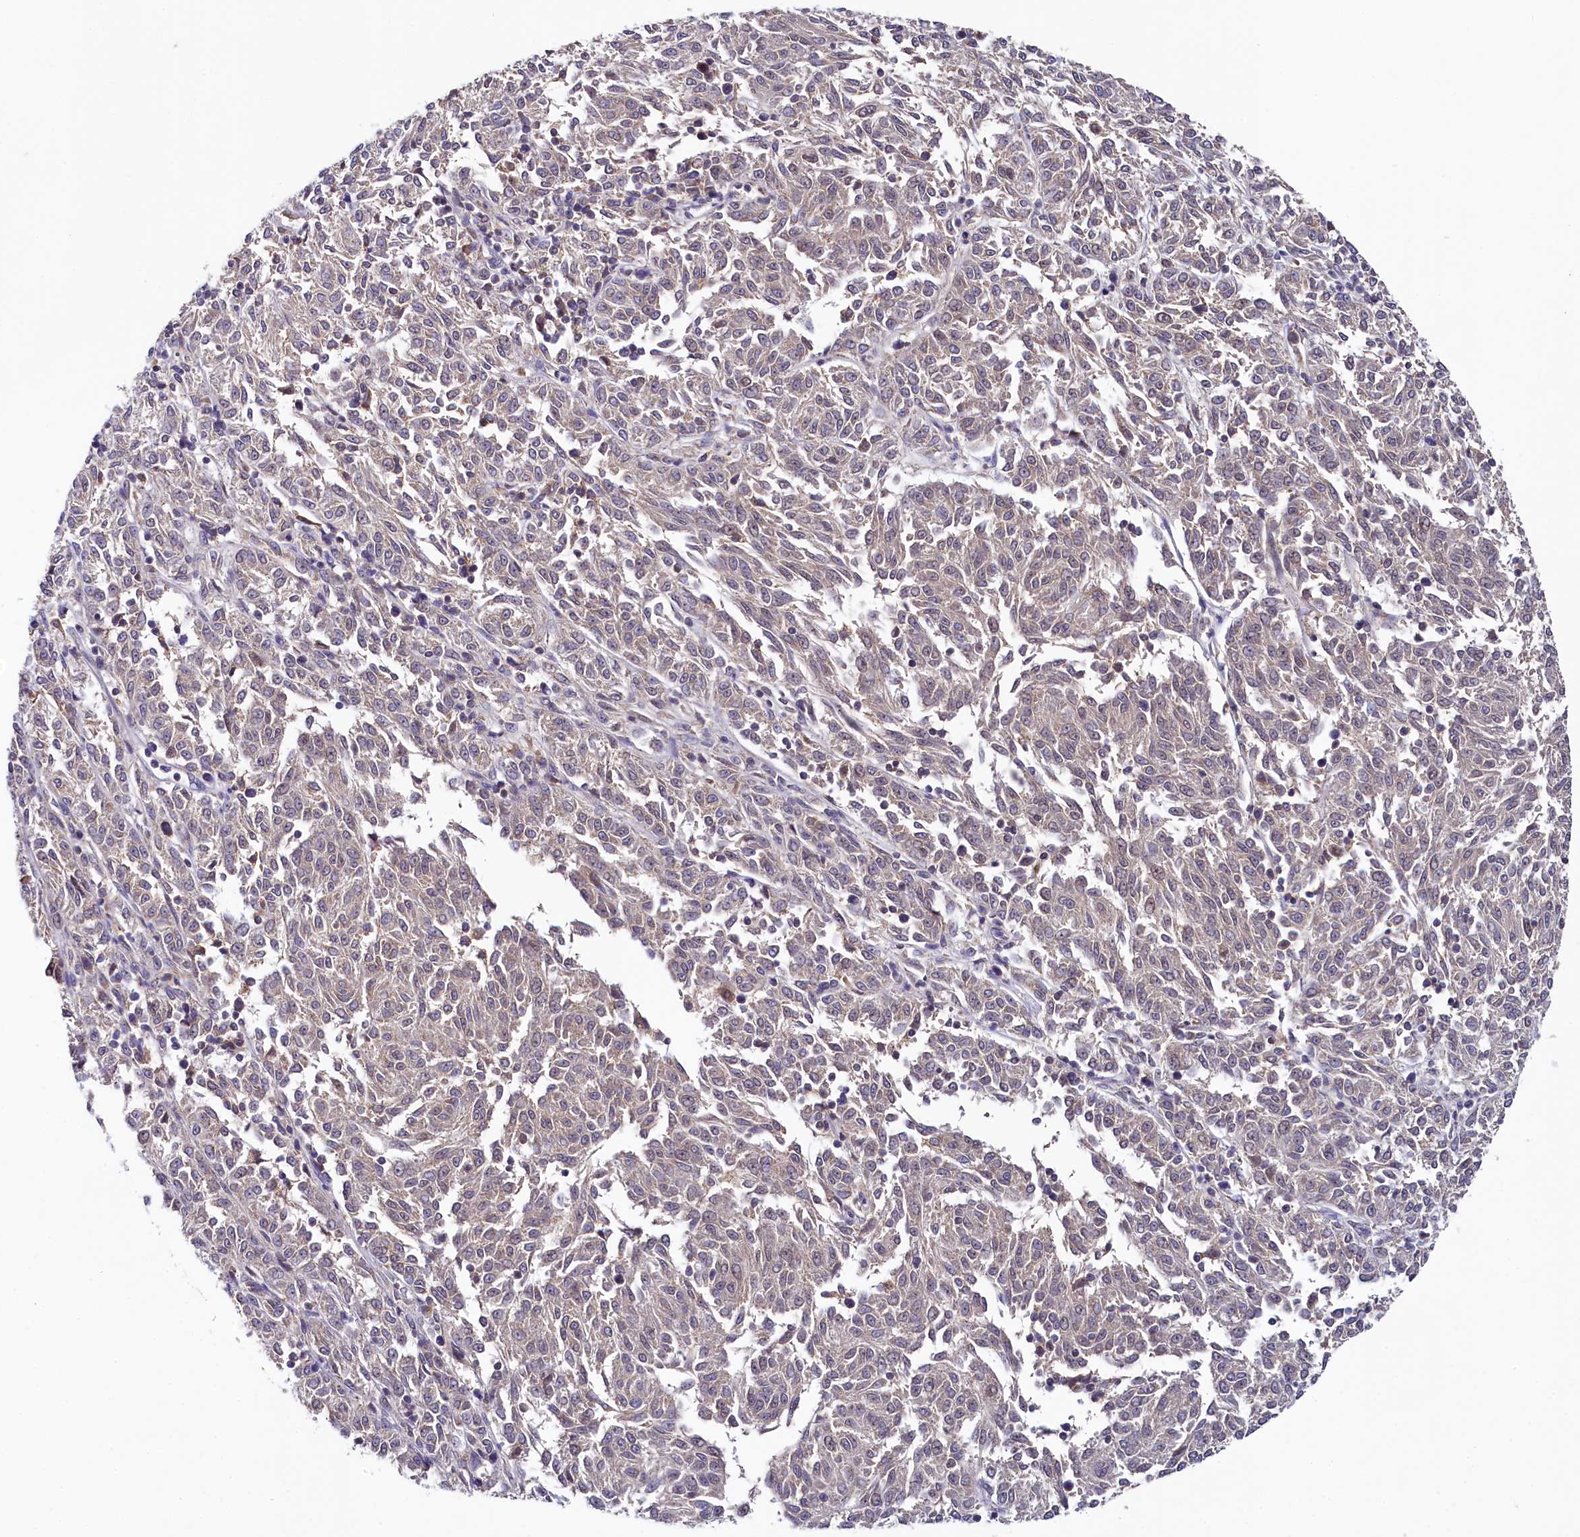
{"staining": {"intensity": "negative", "quantity": "none", "location": "none"}, "tissue": "melanoma", "cell_type": "Tumor cells", "image_type": "cancer", "snomed": [{"axis": "morphology", "description": "Malignant melanoma, NOS"}, {"axis": "topography", "description": "Skin"}], "caption": "IHC micrograph of neoplastic tissue: human malignant melanoma stained with DAB (3,3'-diaminobenzidine) exhibits no significant protein expression in tumor cells.", "gene": "SPINK9", "patient": {"sex": "female", "age": 72}}